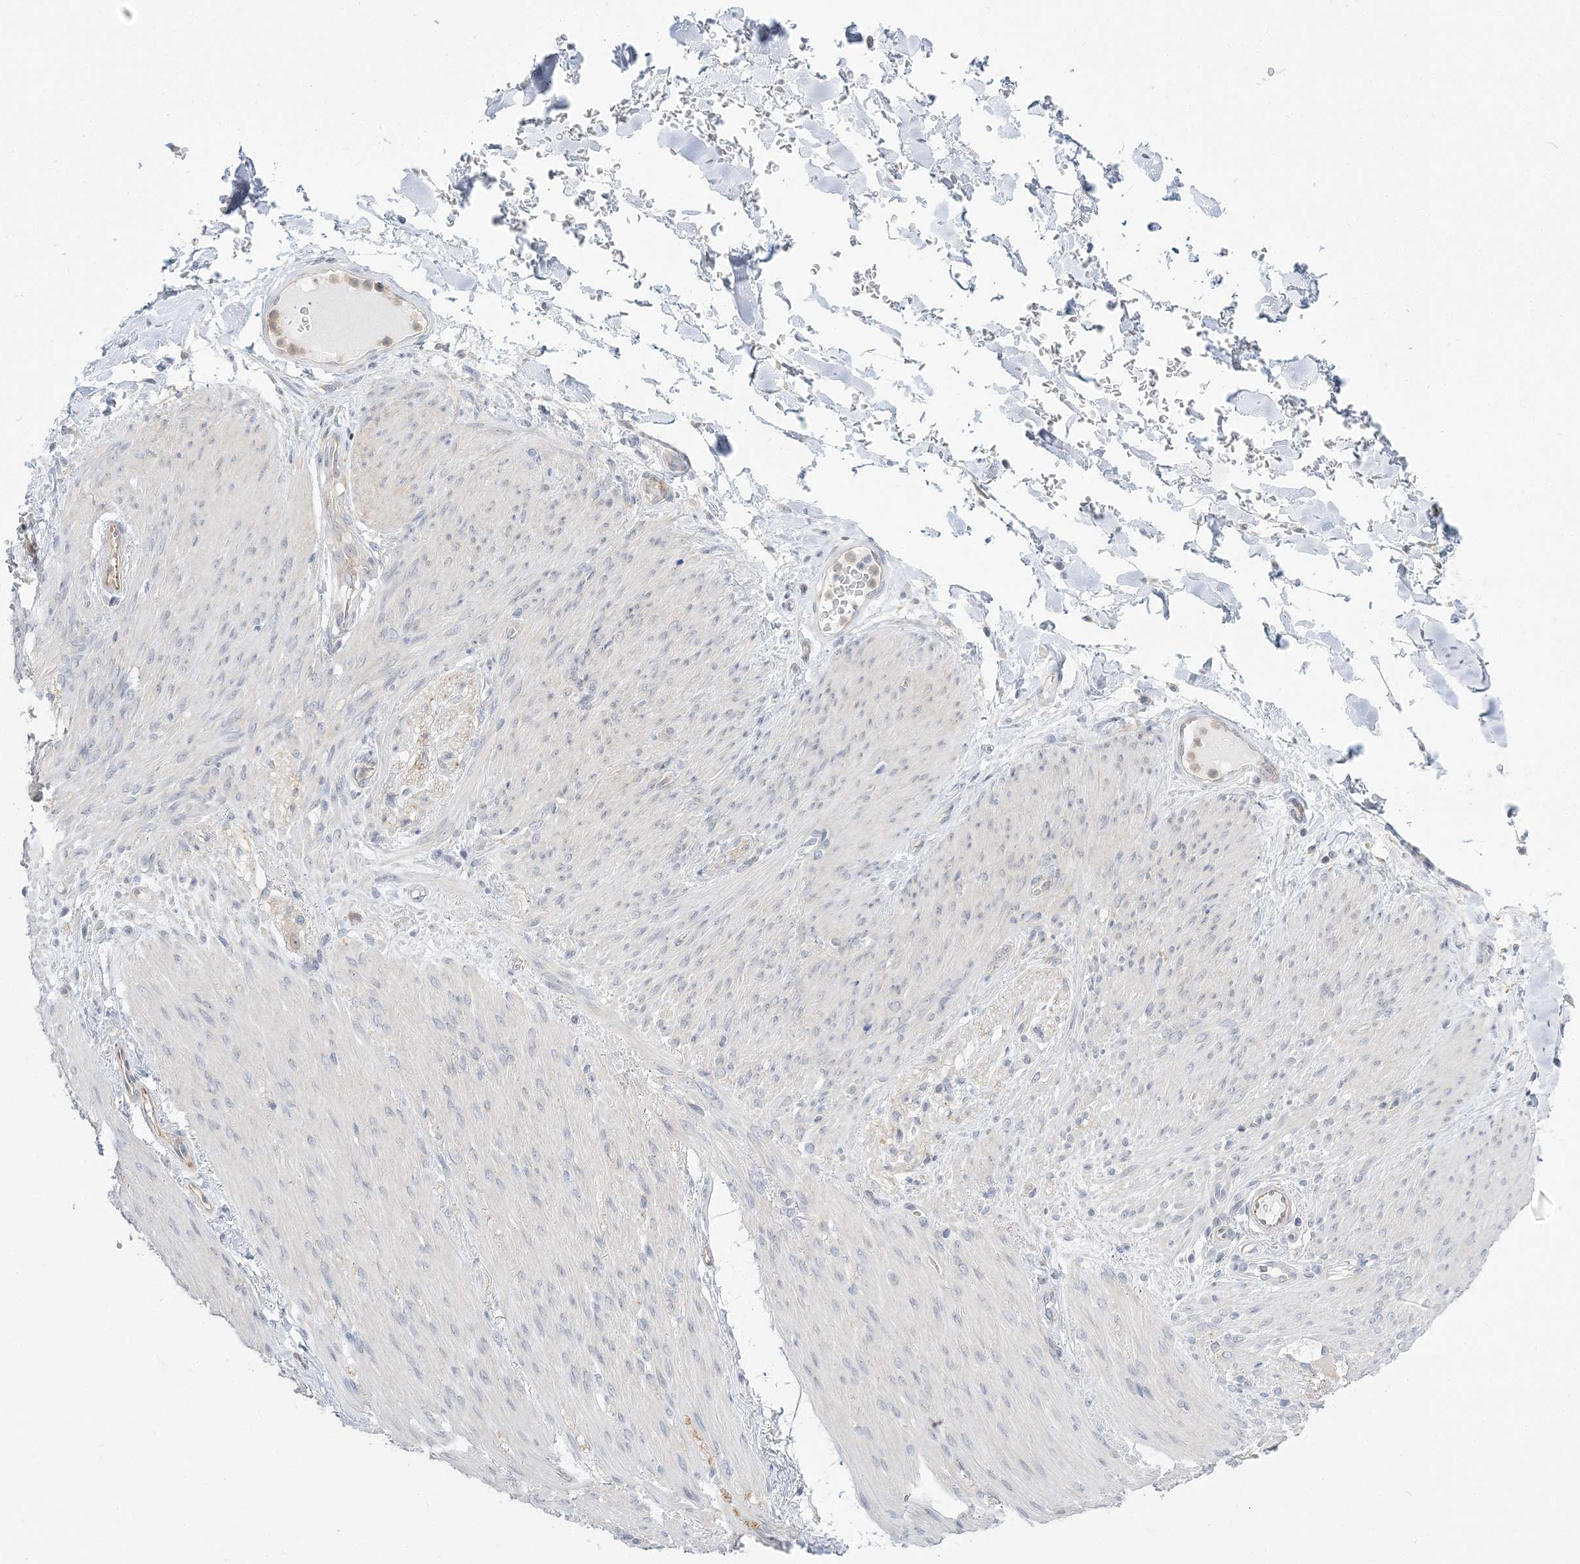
{"staining": {"intensity": "negative", "quantity": "none", "location": "none"}, "tissue": "adipose tissue", "cell_type": "Adipocytes", "image_type": "normal", "snomed": [{"axis": "morphology", "description": "Normal tissue, NOS"}, {"axis": "topography", "description": "Colon"}, {"axis": "topography", "description": "Peripheral nerve tissue"}], "caption": "A micrograph of adipose tissue stained for a protein displays no brown staining in adipocytes.", "gene": "THADA", "patient": {"sex": "female", "age": 61}}